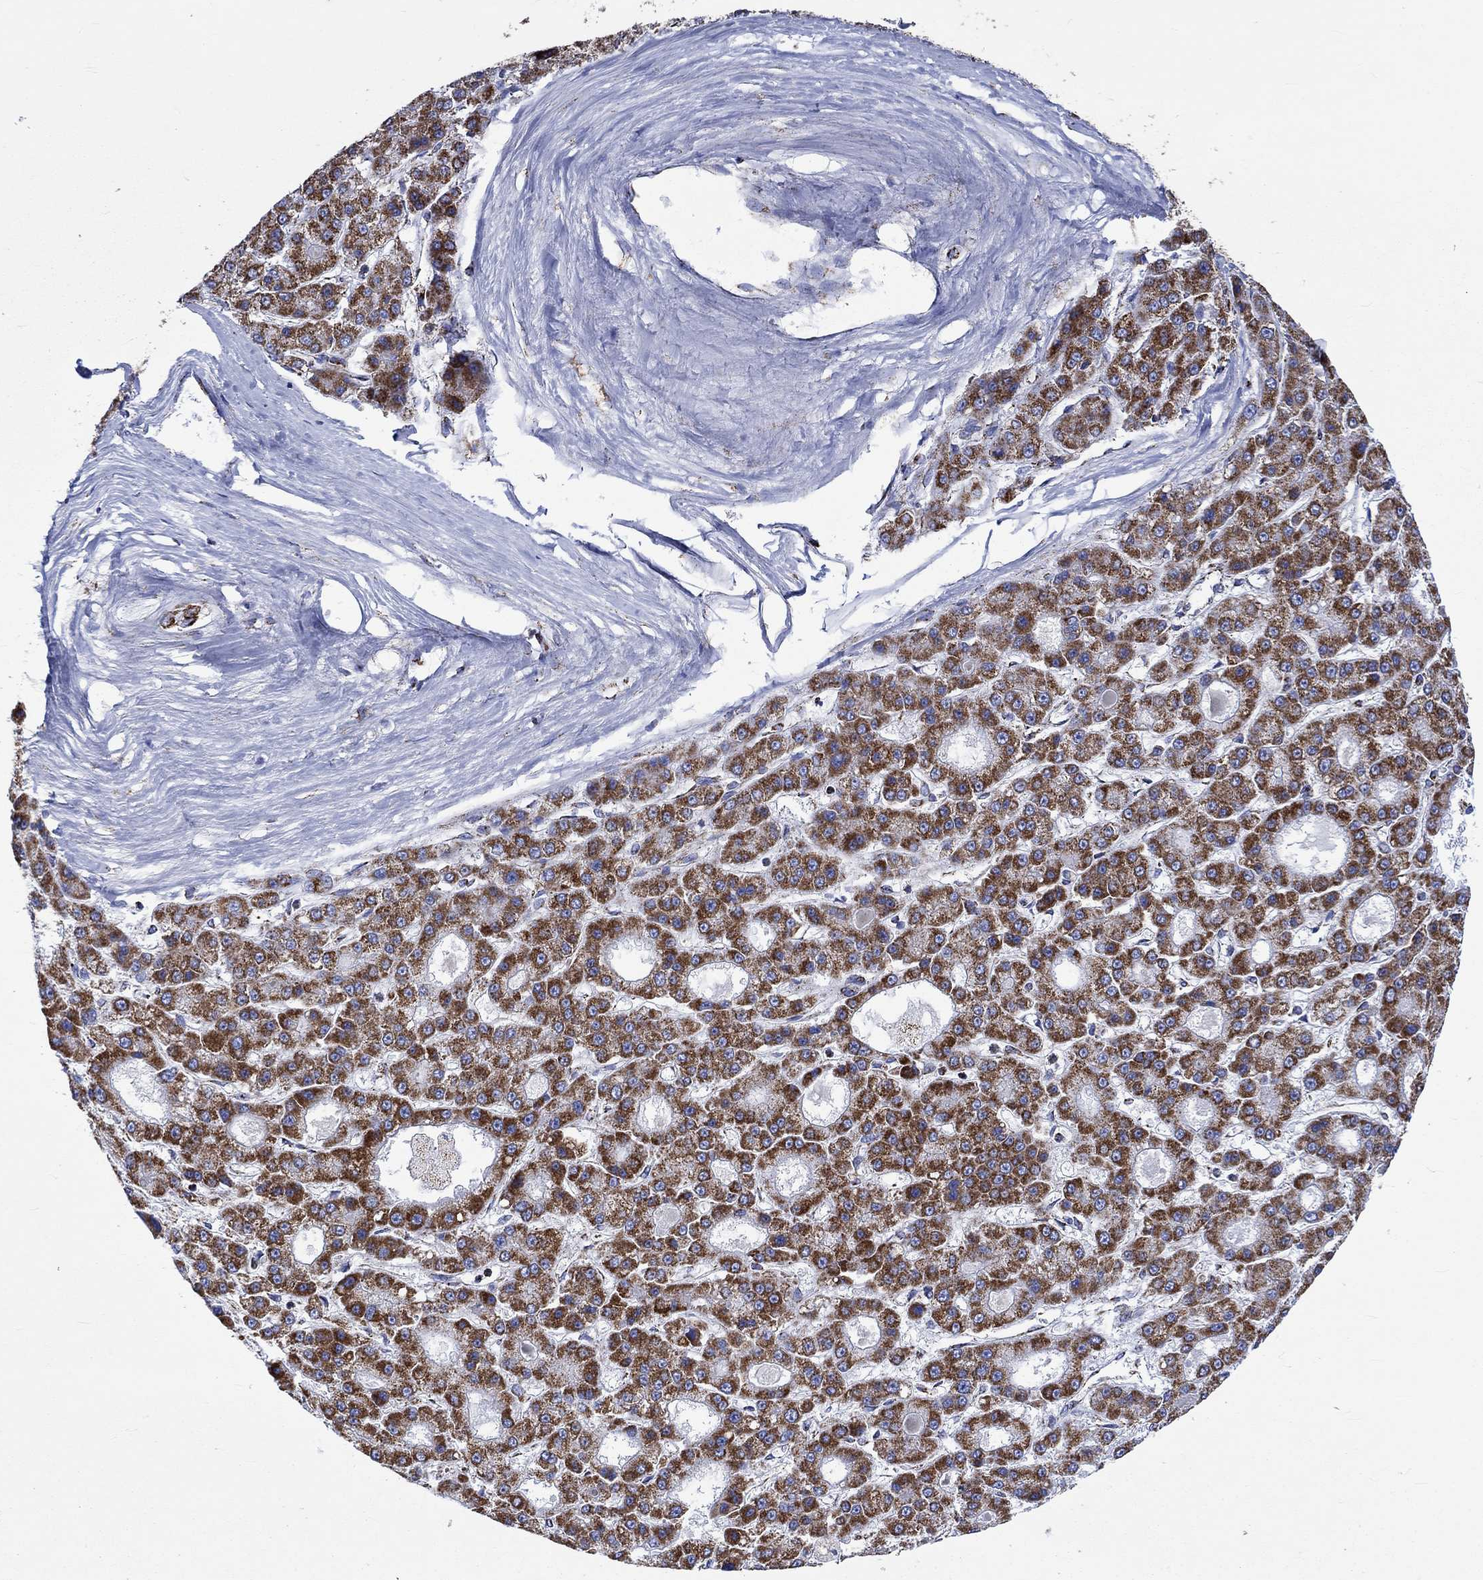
{"staining": {"intensity": "strong", "quantity": ">75%", "location": "cytoplasmic/membranous"}, "tissue": "liver cancer", "cell_type": "Tumor cells", "image_type": "cancer", "snomed": [{"axis": "morphology", "description": "Carcinoma, Hepatocellular, NOS"}, {"axis": "topography", "description": "Liver"}], "caption": "An image of human liver cancer (hepatocellular carcinoma) stained for a protein demonstrates strong cytoplasmic/membranous brown staining in tumor cells.", "gene": "RCE1", "patient": {"sex": "male", "age": 70}}